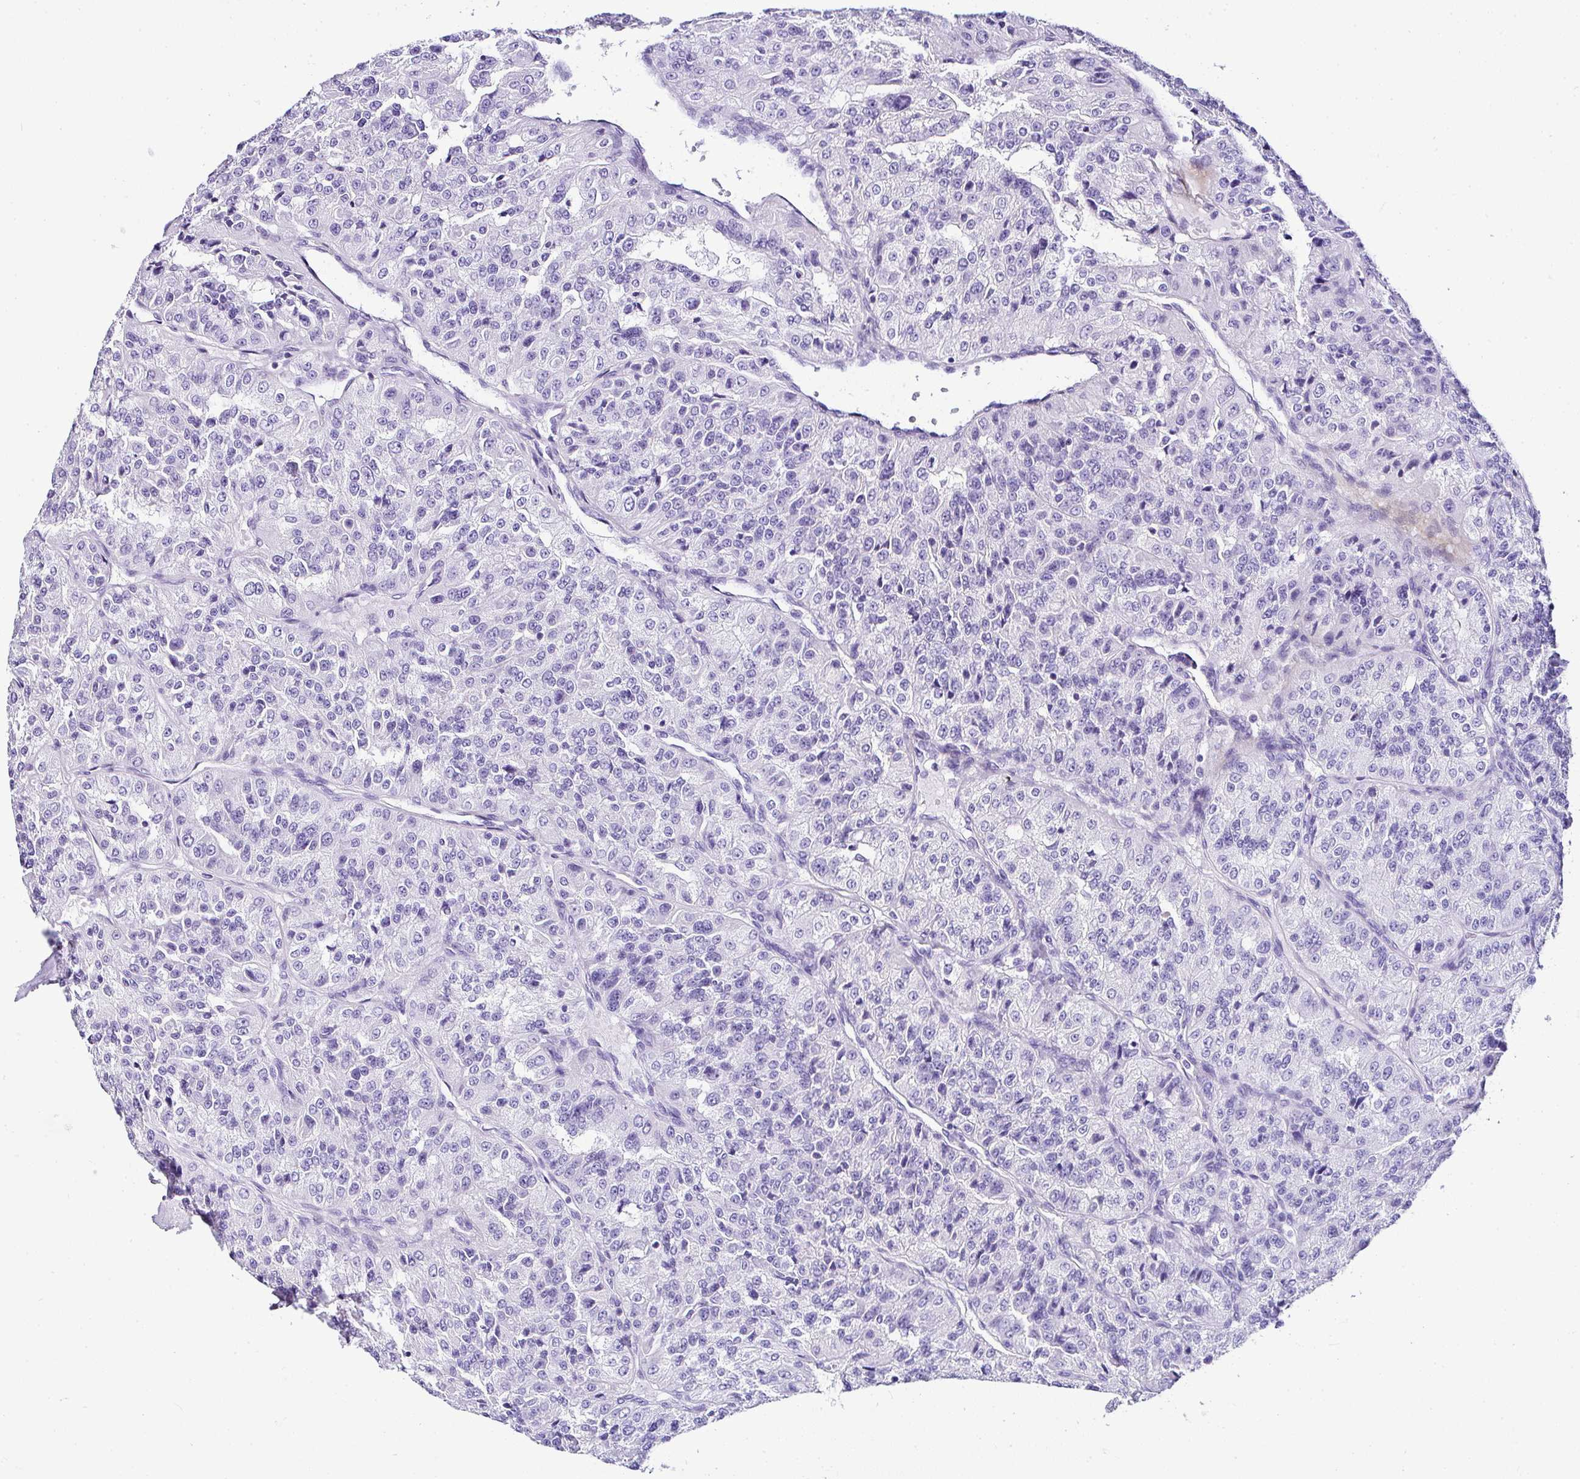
{"staining": {"intensity": "negative", "quantity": "none", "location": "none"}, "tissue": "renal cancer", "cell_type": "Tumor cells", "image_type": "cancer", "snomed": [{"axis": "morphology", "description": "Adenocarcinoma, NOS"}, {"axis": "topography", "description": "Kidney"}], "caption": "DAB immunohistochemical staining of adenocarcinoma (renal) shows no significant positivity in tumor cells. (DAB (3,3'-diaminobenzidine) IHC with hematoxylin counter stain).", "gene": "DEPDC5", "patient": {"sex": "female", "age": 63}}